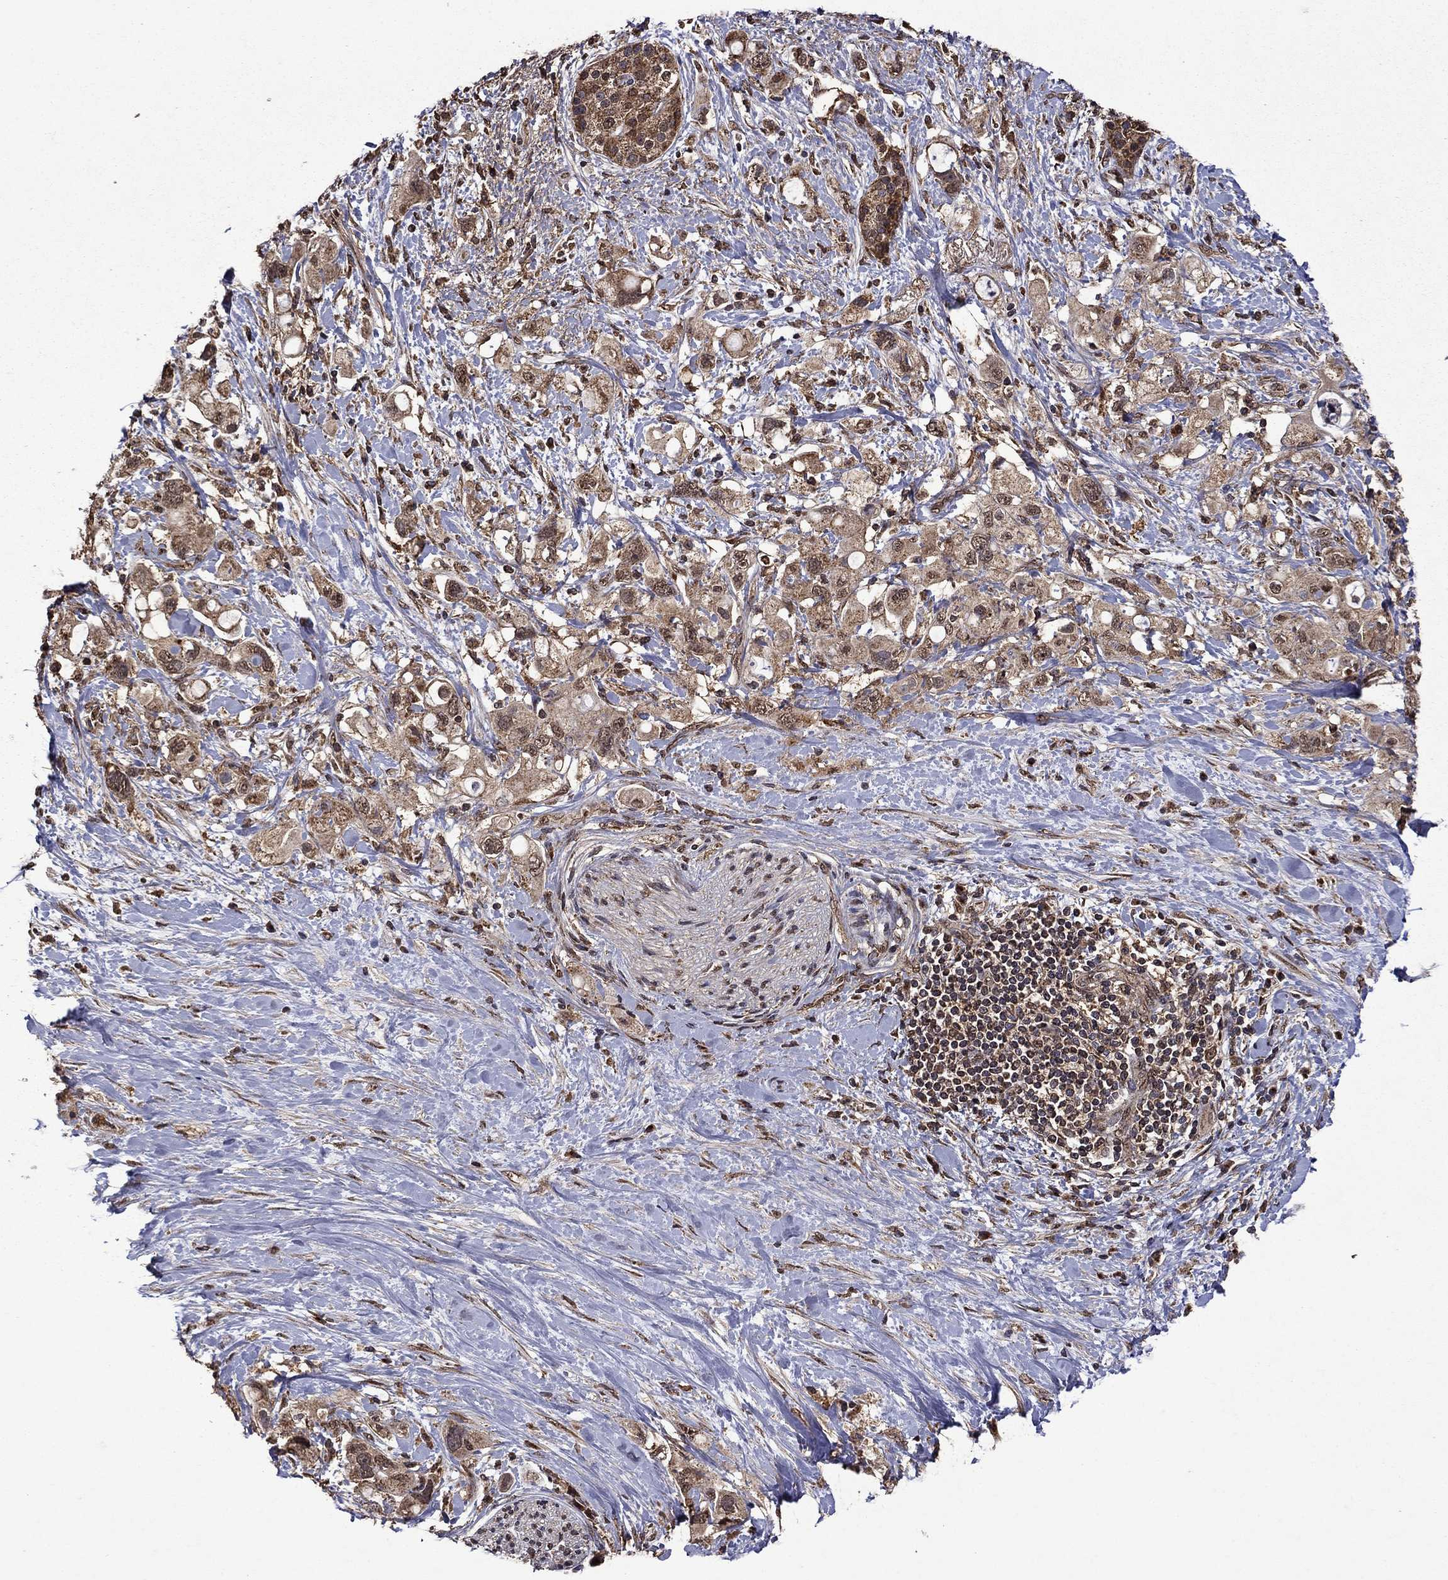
{"staining": {"intensity": "strong", "quantity": "25%-75%", "location": "cytoplasmic/membranous,nuclear"}, "tissue": "pancreatic cancer", "cell_type": "Tumor cells", "image_type": "cancer", "snomed": [{"axis": "morphology", "description": "Adenocarcinoma, NOS"}, {"axis": "topography", "description": "Pancreas"}], "caption": "The image displays immunohistochemical staining of pancreatic cancer. There is strong cytoplasmic/membranous and nuclear expression is seen in approximately 25%-75% of tumor cells.", "gene": "ITM2B", "patient": {"sex": "female", "age": 56}}